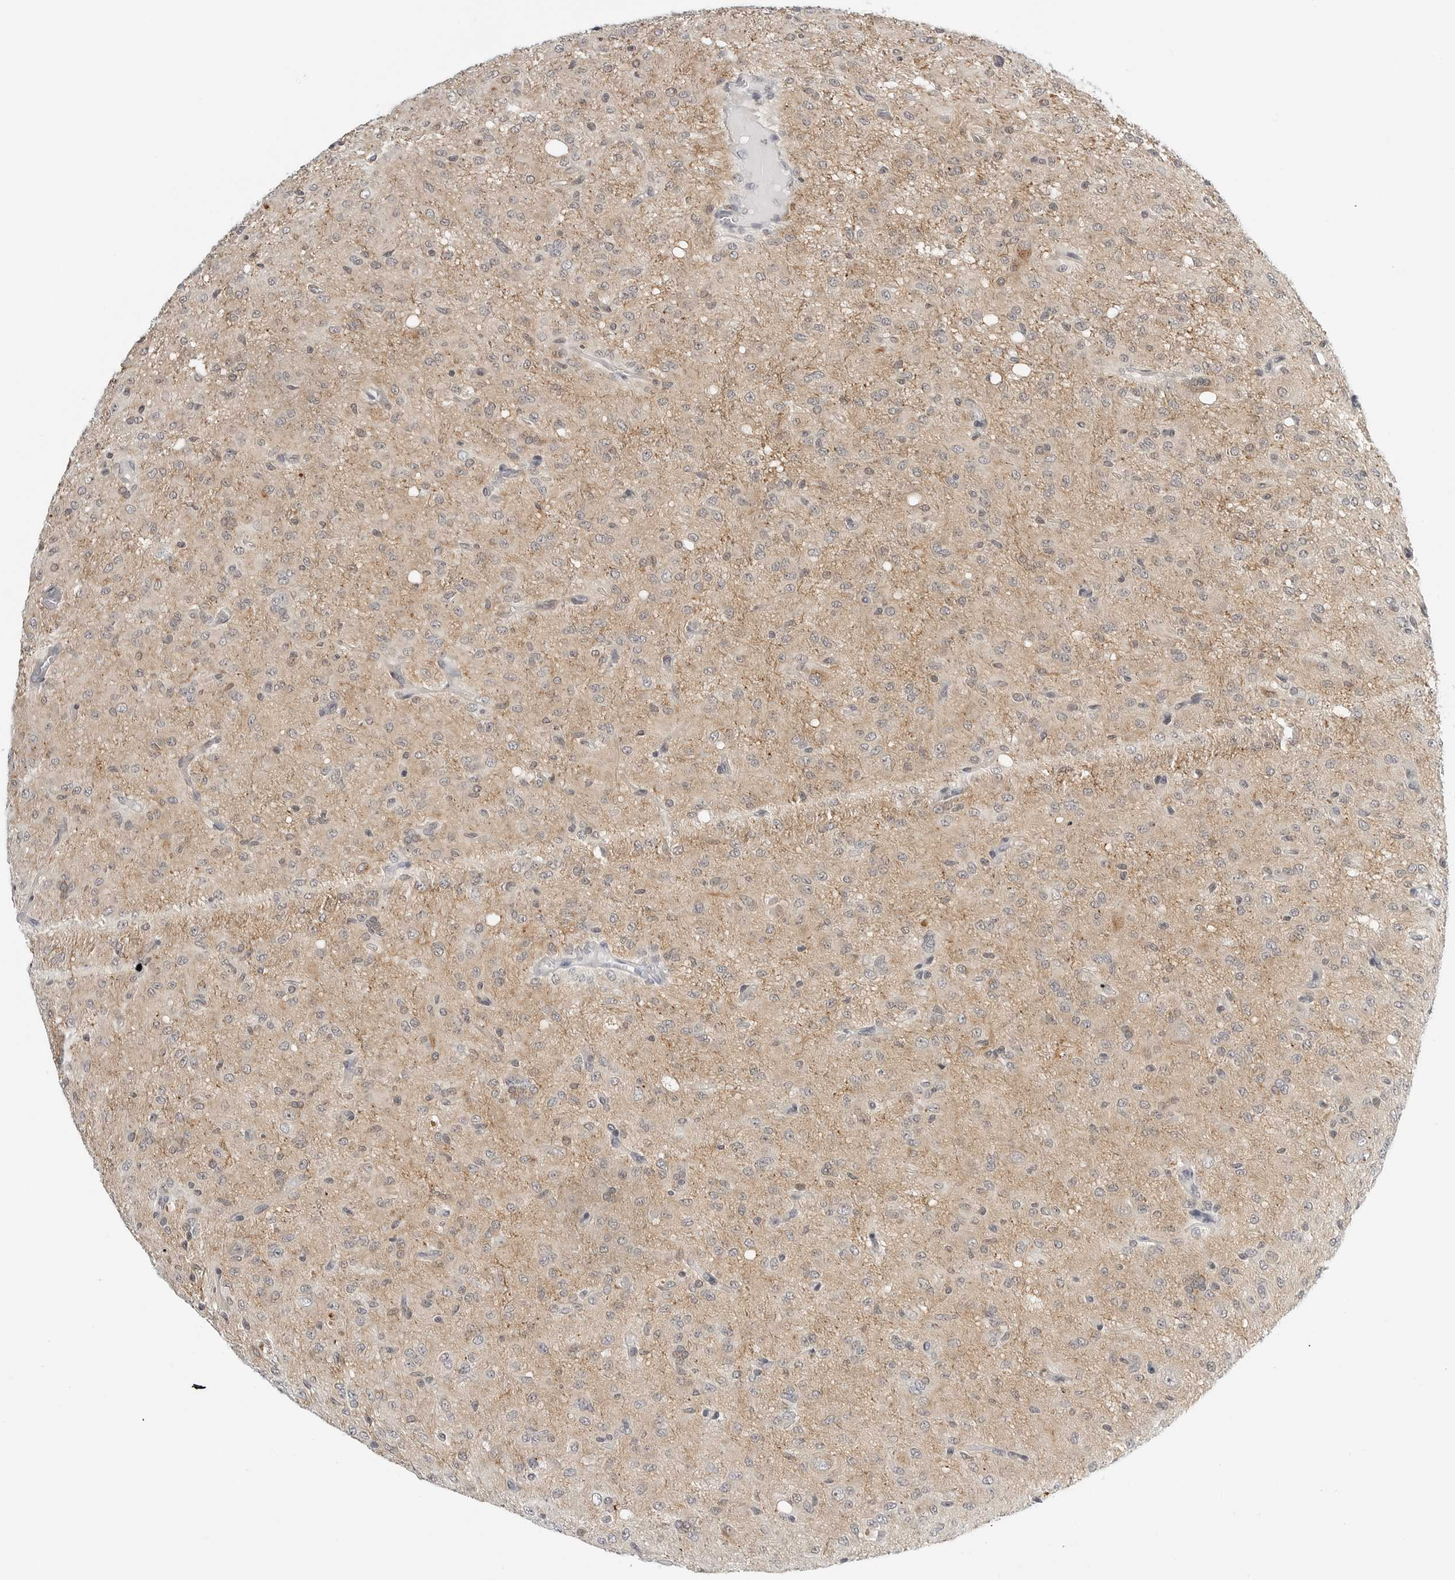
{"staining": {"intensity": "weak", "quantity": ">75%", "location": "cytoplasmic/membranous,nuclear"}, "tissue": "glioma", "cell_type": "Tumor cells", "image_type": "cancer", "snomed": [{"axis": "morphology", "description": "Glioma, malignant, High grade"}, {"axis": "topography", "description": "Brain"}], "caption": "Malignant glioma (high-grade) stained with DAB (3,3'-diaminobenzidine) IHC displays low levels of weak cytoplasmic/membranous and nuclear expression in about >75% of tumor cells.", "gene": "MAP2K5", "patient": {"sex": "female", "age": 59}}